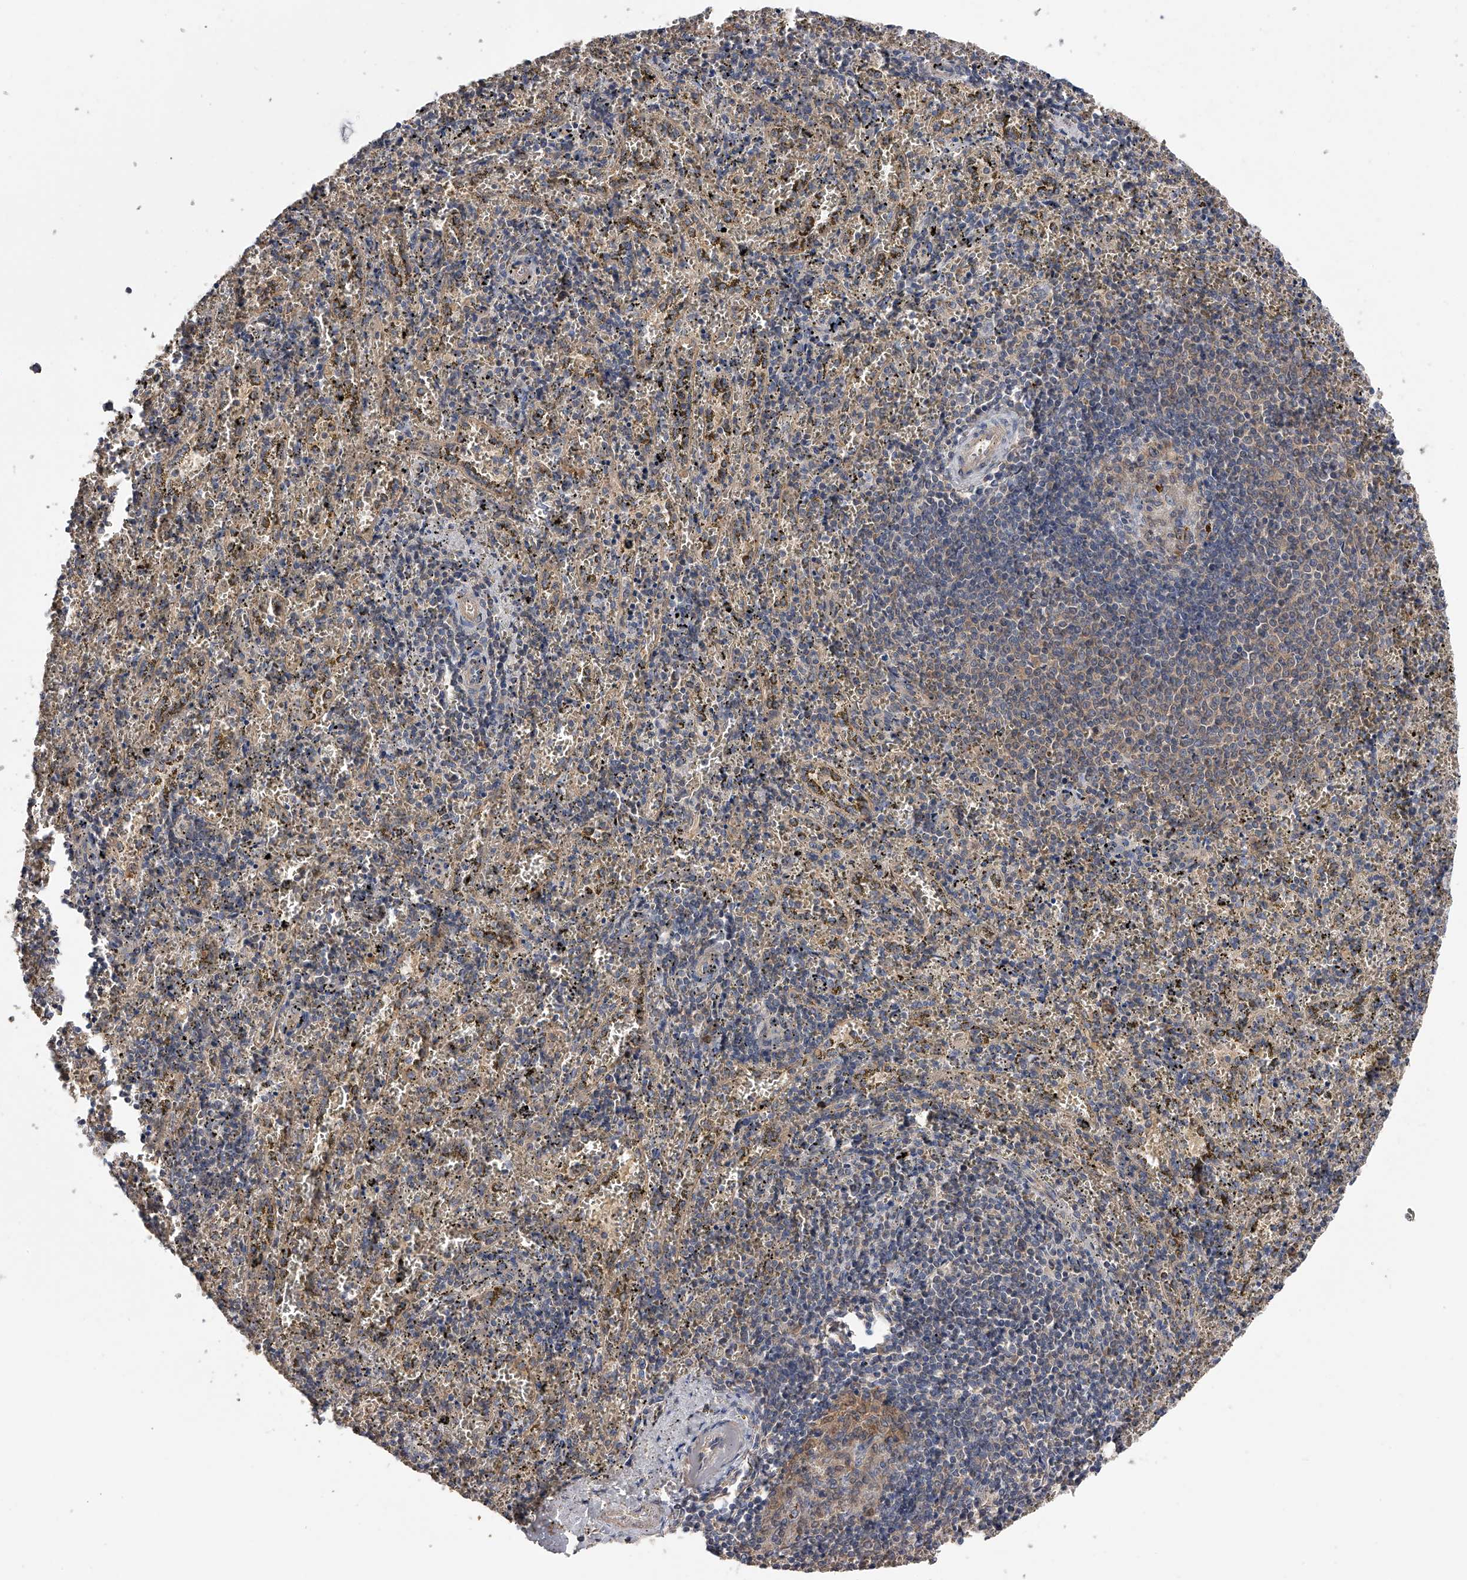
{"staining": {"intensity": "negative", "quantity": "none", "location": "none"}, "tissue": "spleen", "cell_type": "Cells in red pulp", "image_type": "normal", "snomed": [{"axis": "morphology", "description": "Normal tissue, NOS"}, {"axis": "topography", "description": "Spleen"}], "caption": "The immunohistochemistry histopathology image has no significant expression in cells in red pulp of spleen. (Brightfield microscopy of DAB (3,3'-diaminobenzidine) IHC at high magnification).", "gene": "CFAP298", "patient": {"sex": "male", "age": 11}}